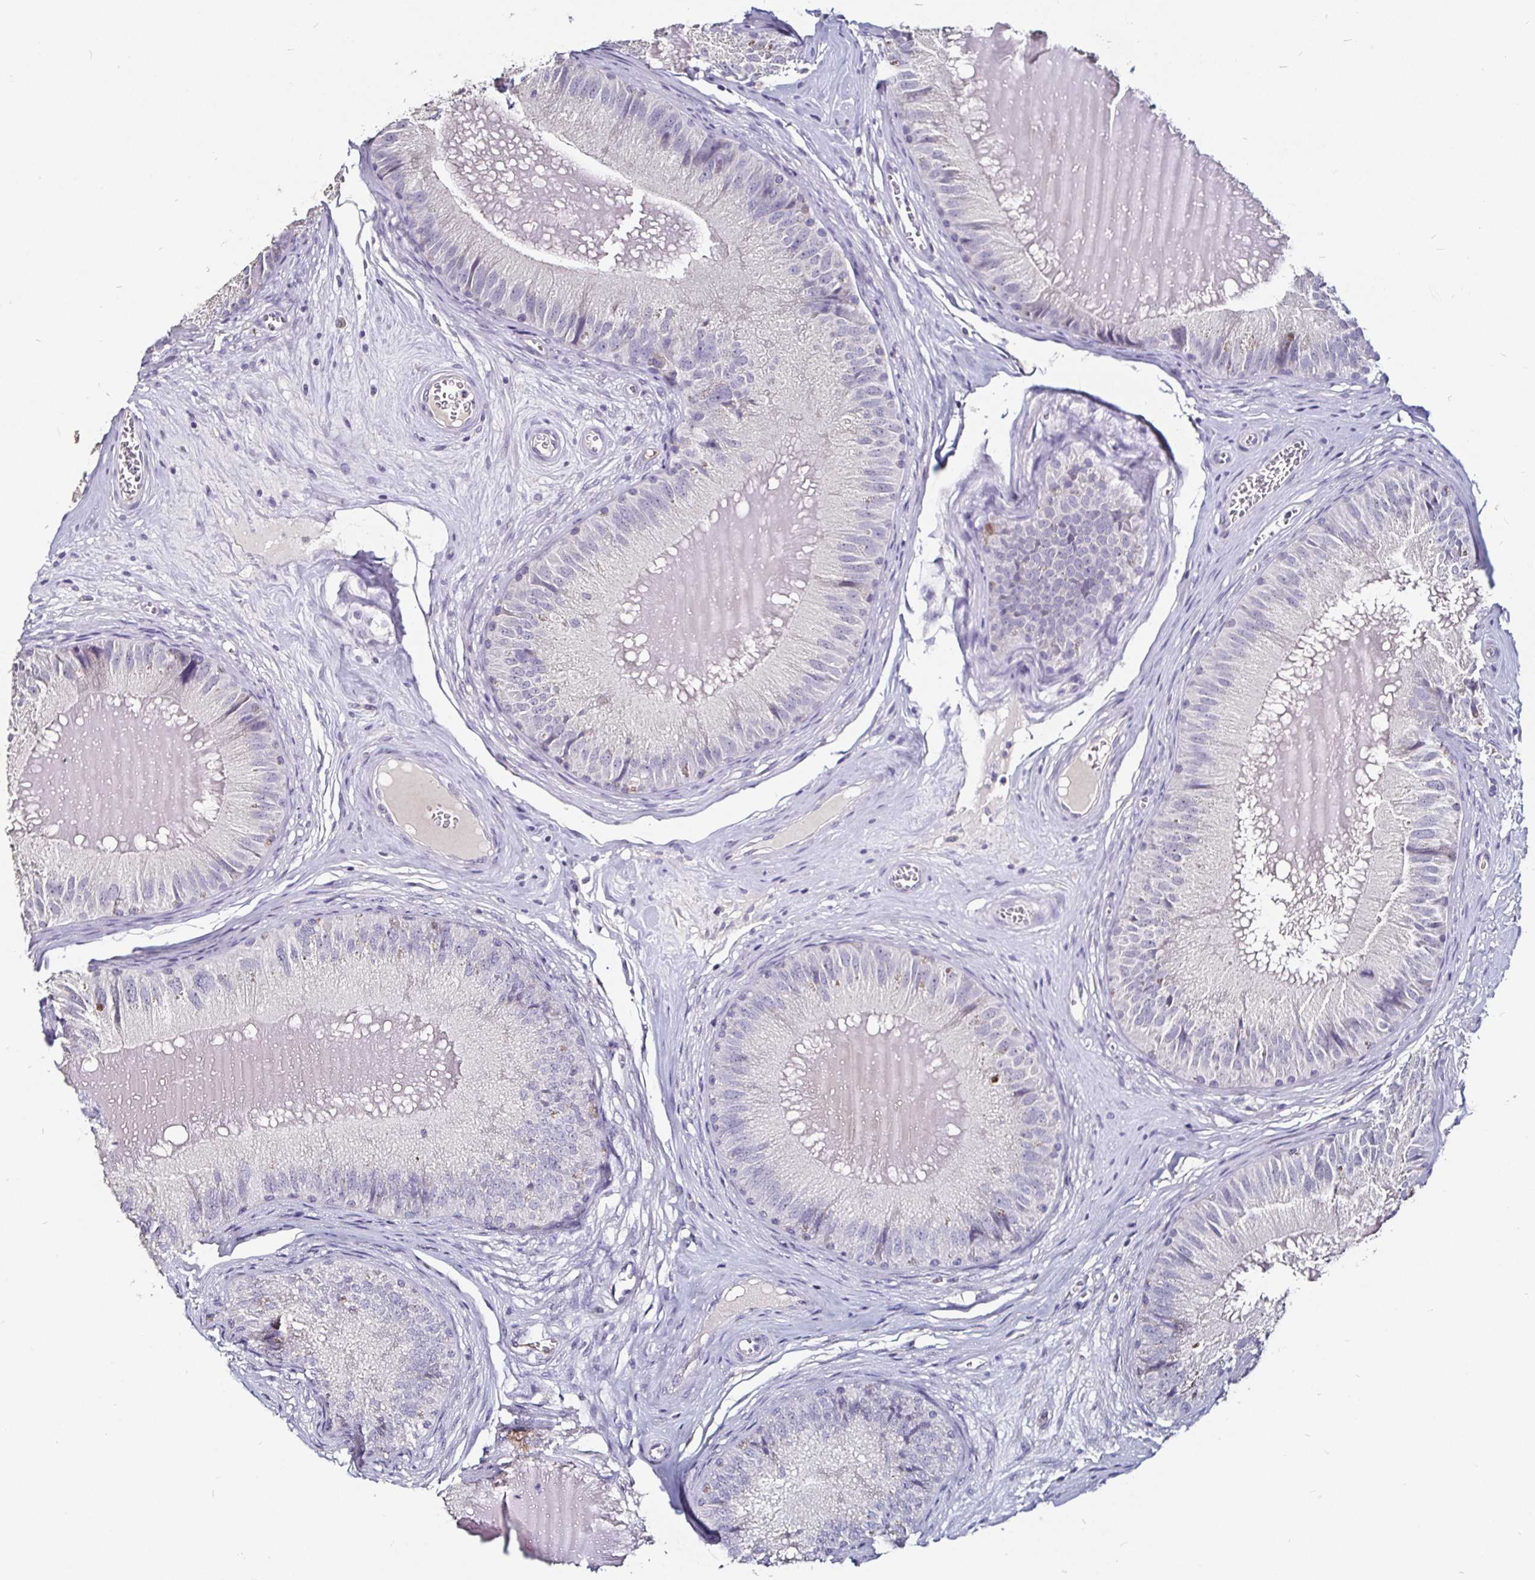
{"staining": {"intensity": "weak", "quantity": "<25%", "location": "nuclear"}, "tissue": "epididymis", "cell_type": "Glandular cells", "image_type": "normal", "snomed": [{"axis": "morphology", "description": "Normal tissue, NOS"}, {"axis": "topography", "description": "Epididymis, spermatic cord, NOS"}], "caption": "High power microscopy histopathology image of an immunohistochemistry (IHC) image of benign epididymis, revealing no significant positivity in glandular cells. Nuclei are stained in blue.", "gene": "FAIM2", "patient": {"sex": "male", "age": 39}}